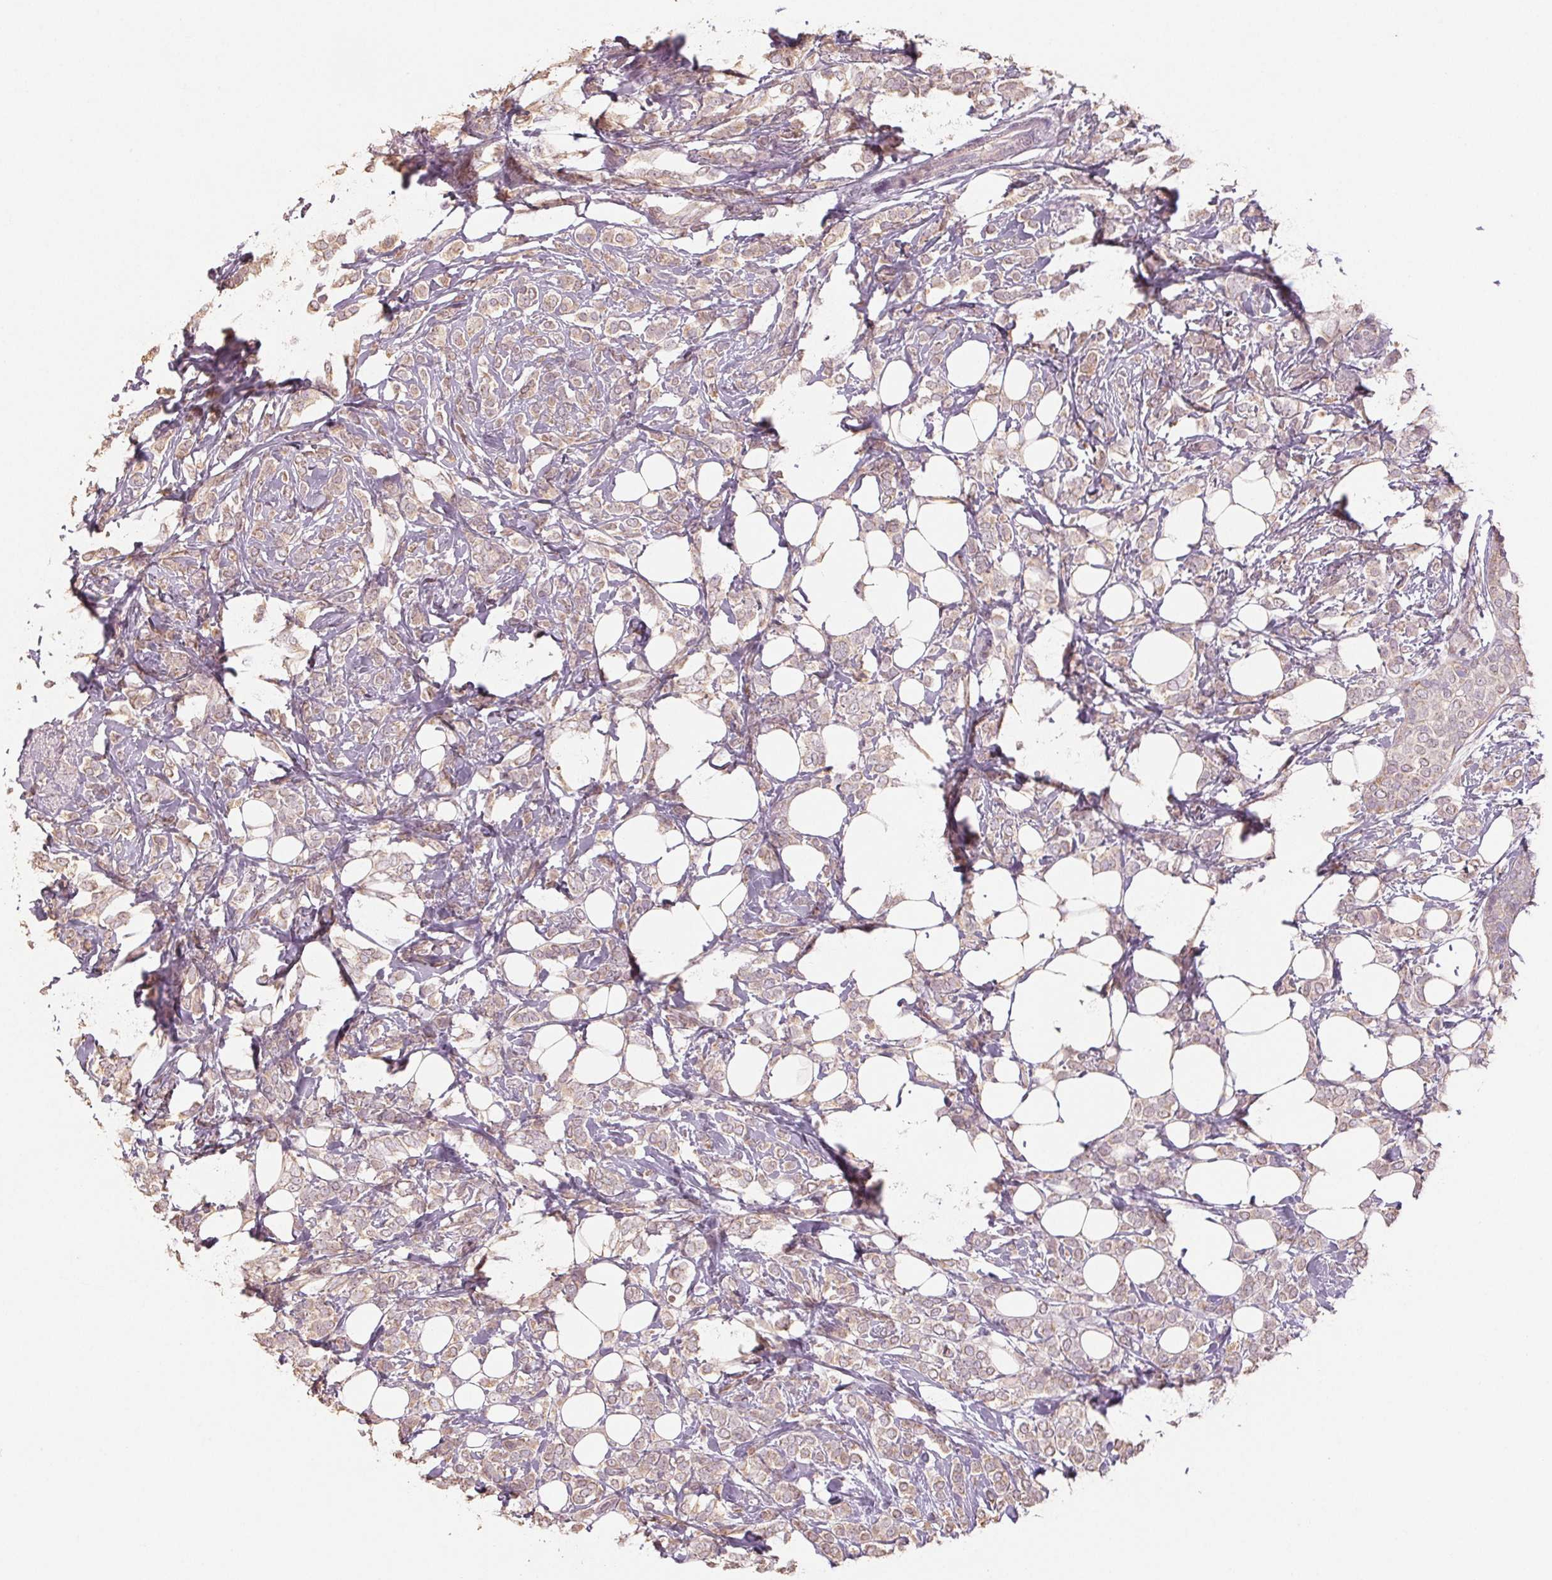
{"staining": {"intensity": "weak", "quantity": "25%-75%", "location": "cytoplasmic/membranous"}, "tissue": "breast cancer", "cell_type": "Tumor cells", "image_type": "cancer", "snomed": [{"axis": "morphology", "description": "Lobular carcinoma"}, {"axis": "topography", "description": "Breast"}], "caption": "Breast cancer (lobular carcinoma) tissue displays weak cytoplasmic/membranous staining in about 25%-75% of tumor cells", "gene": "COX14", "patient": {"sex": "female", "age": 49}}